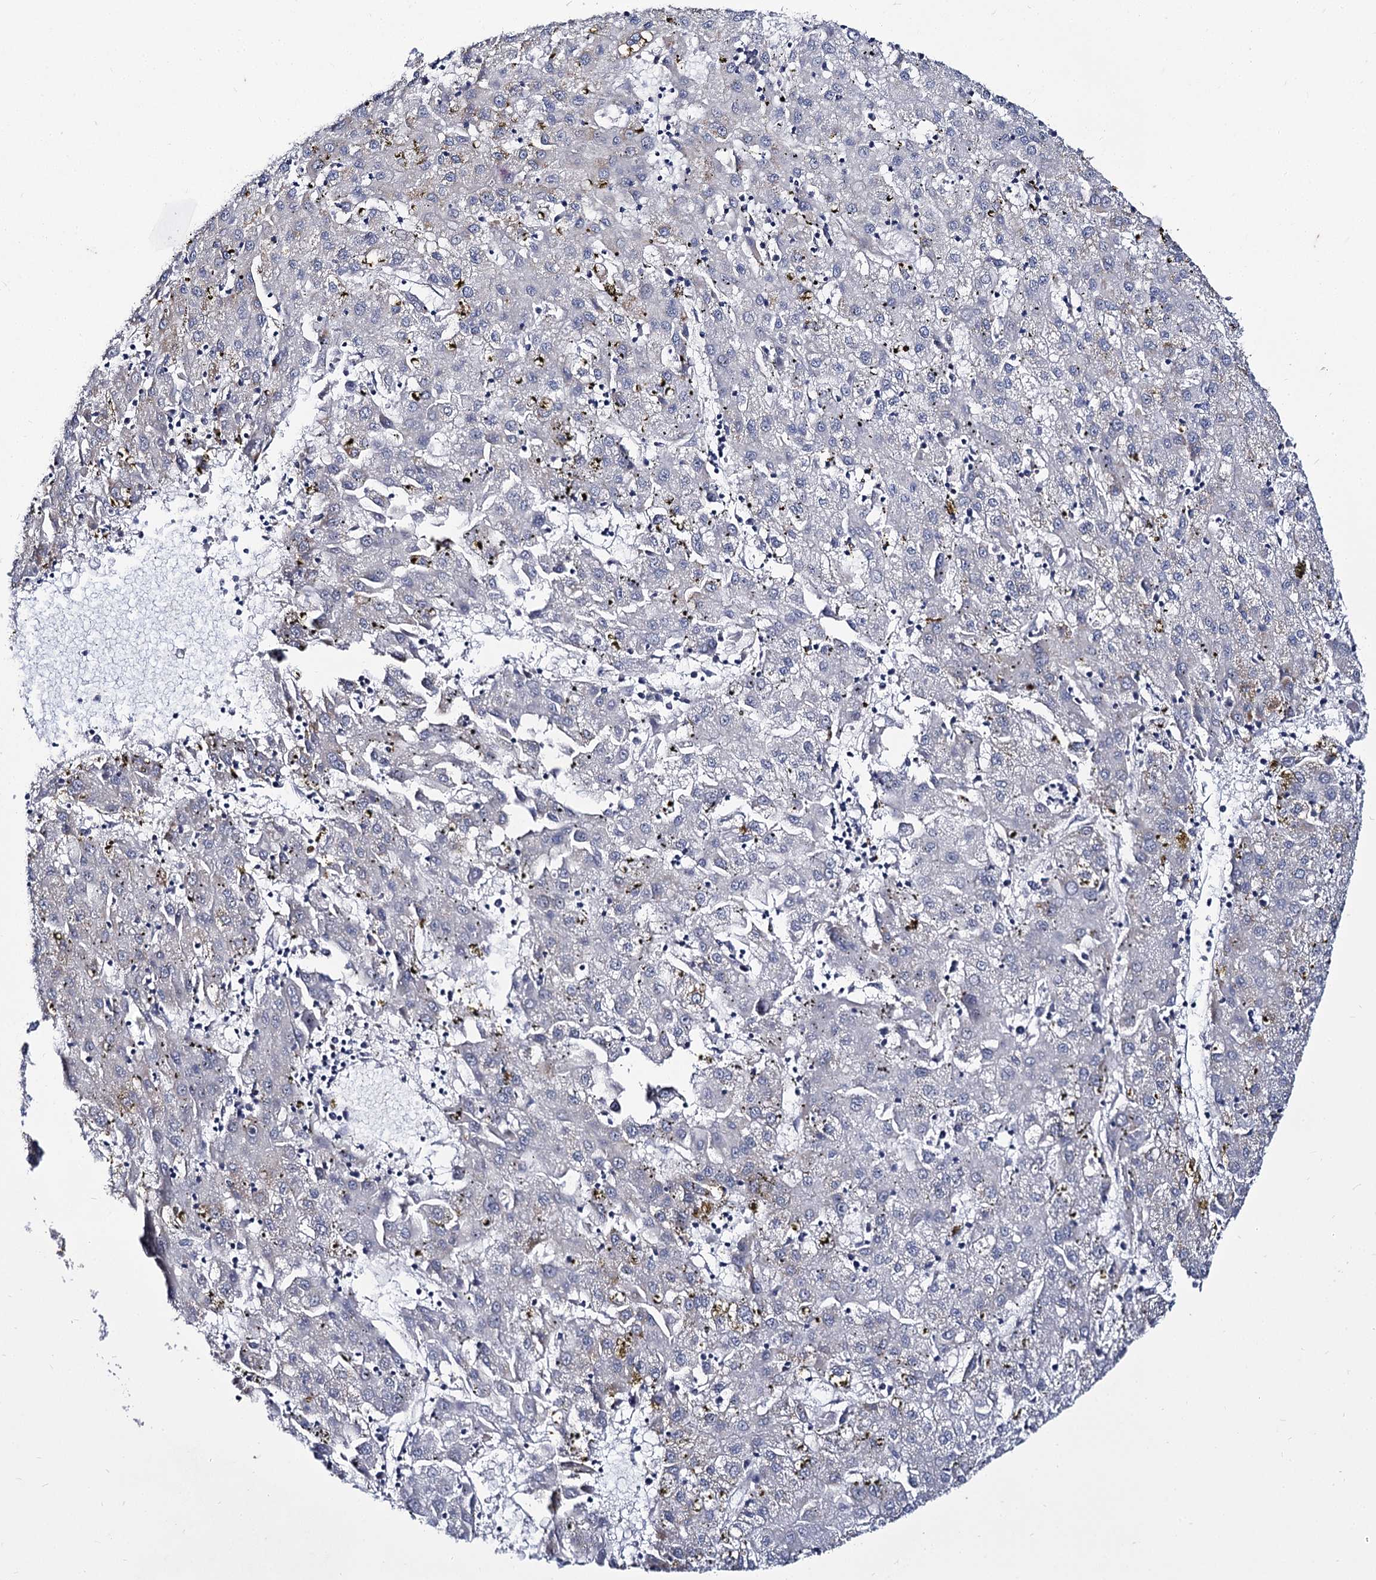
{"staining": {"intensity": "negative", "quantity": "none", "location": "none"}, "tissue": "liver cancer", "cell_type": "Tumor cells", "image_type": "cancer", "snomed": [{"axis": "morphology", "description": "Carcinoma, Hepatocellular, NOS"}, {"axis": "topography", "description": "Liver"}], "caption": "The micrograph shows no staining of tumor cells in hepatocellular carcinoma (liver).", "gene": "PANX2", "patient": {"sex": "male", "age": 72}}